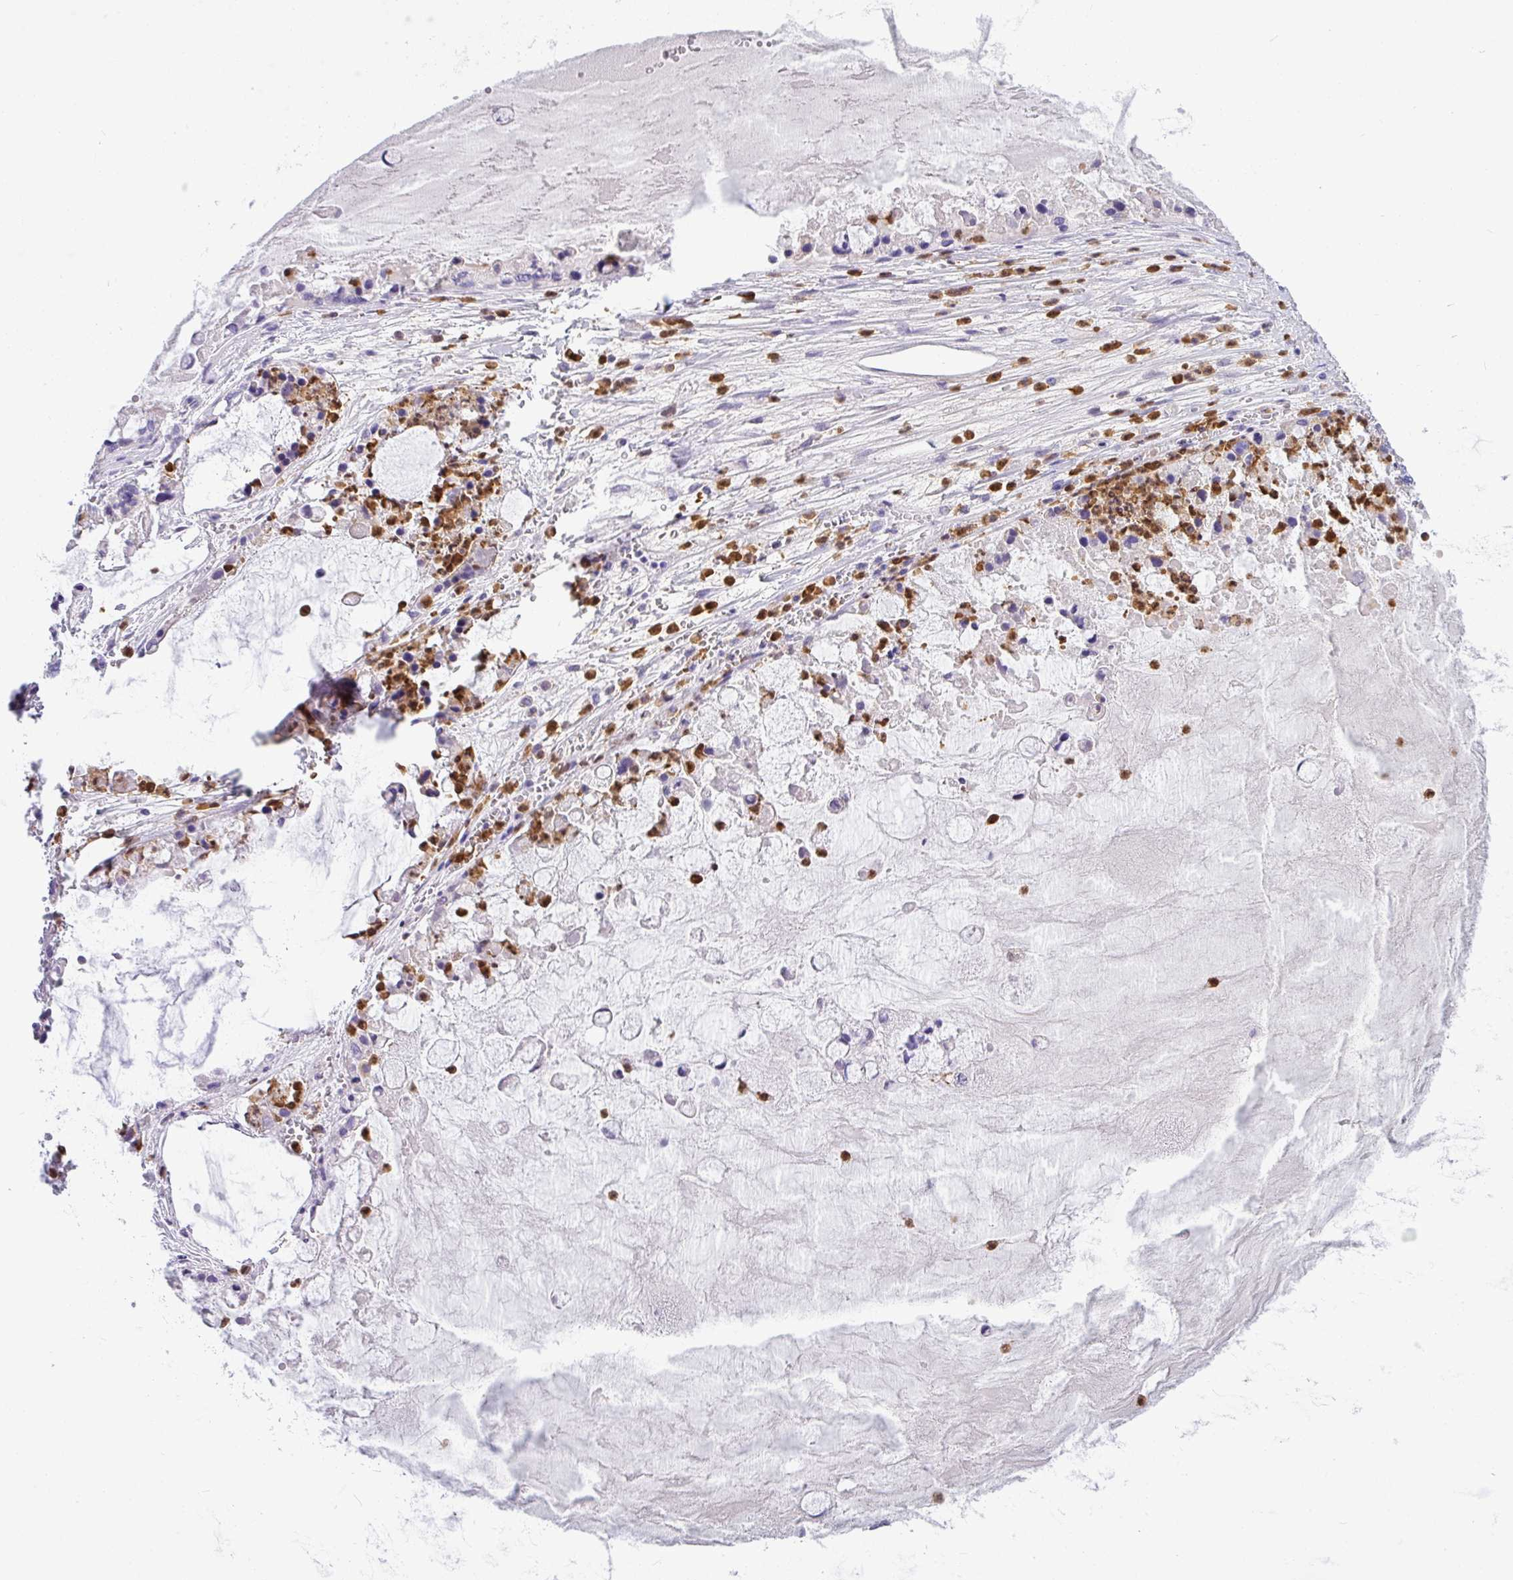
{"staining": {"intensity": "negative", "quantity": "none", "location": "none"}, "tissue": "ovarian cancer", "cell_type": "Tumor cells", "image_type": "cancer", "snomed": [{"axis": "morphology", "description": "Cystadenocarcinoma, mucinous, NOS"}, {"axis": "topography", "description": "Ovary"}], "caption": "Ovarian cancer was stained to show a protein in brown. There is no significant positivity in tumor cells.", "gene": "SH2D3C", "patient": {"sex": "female", "age": 63}}